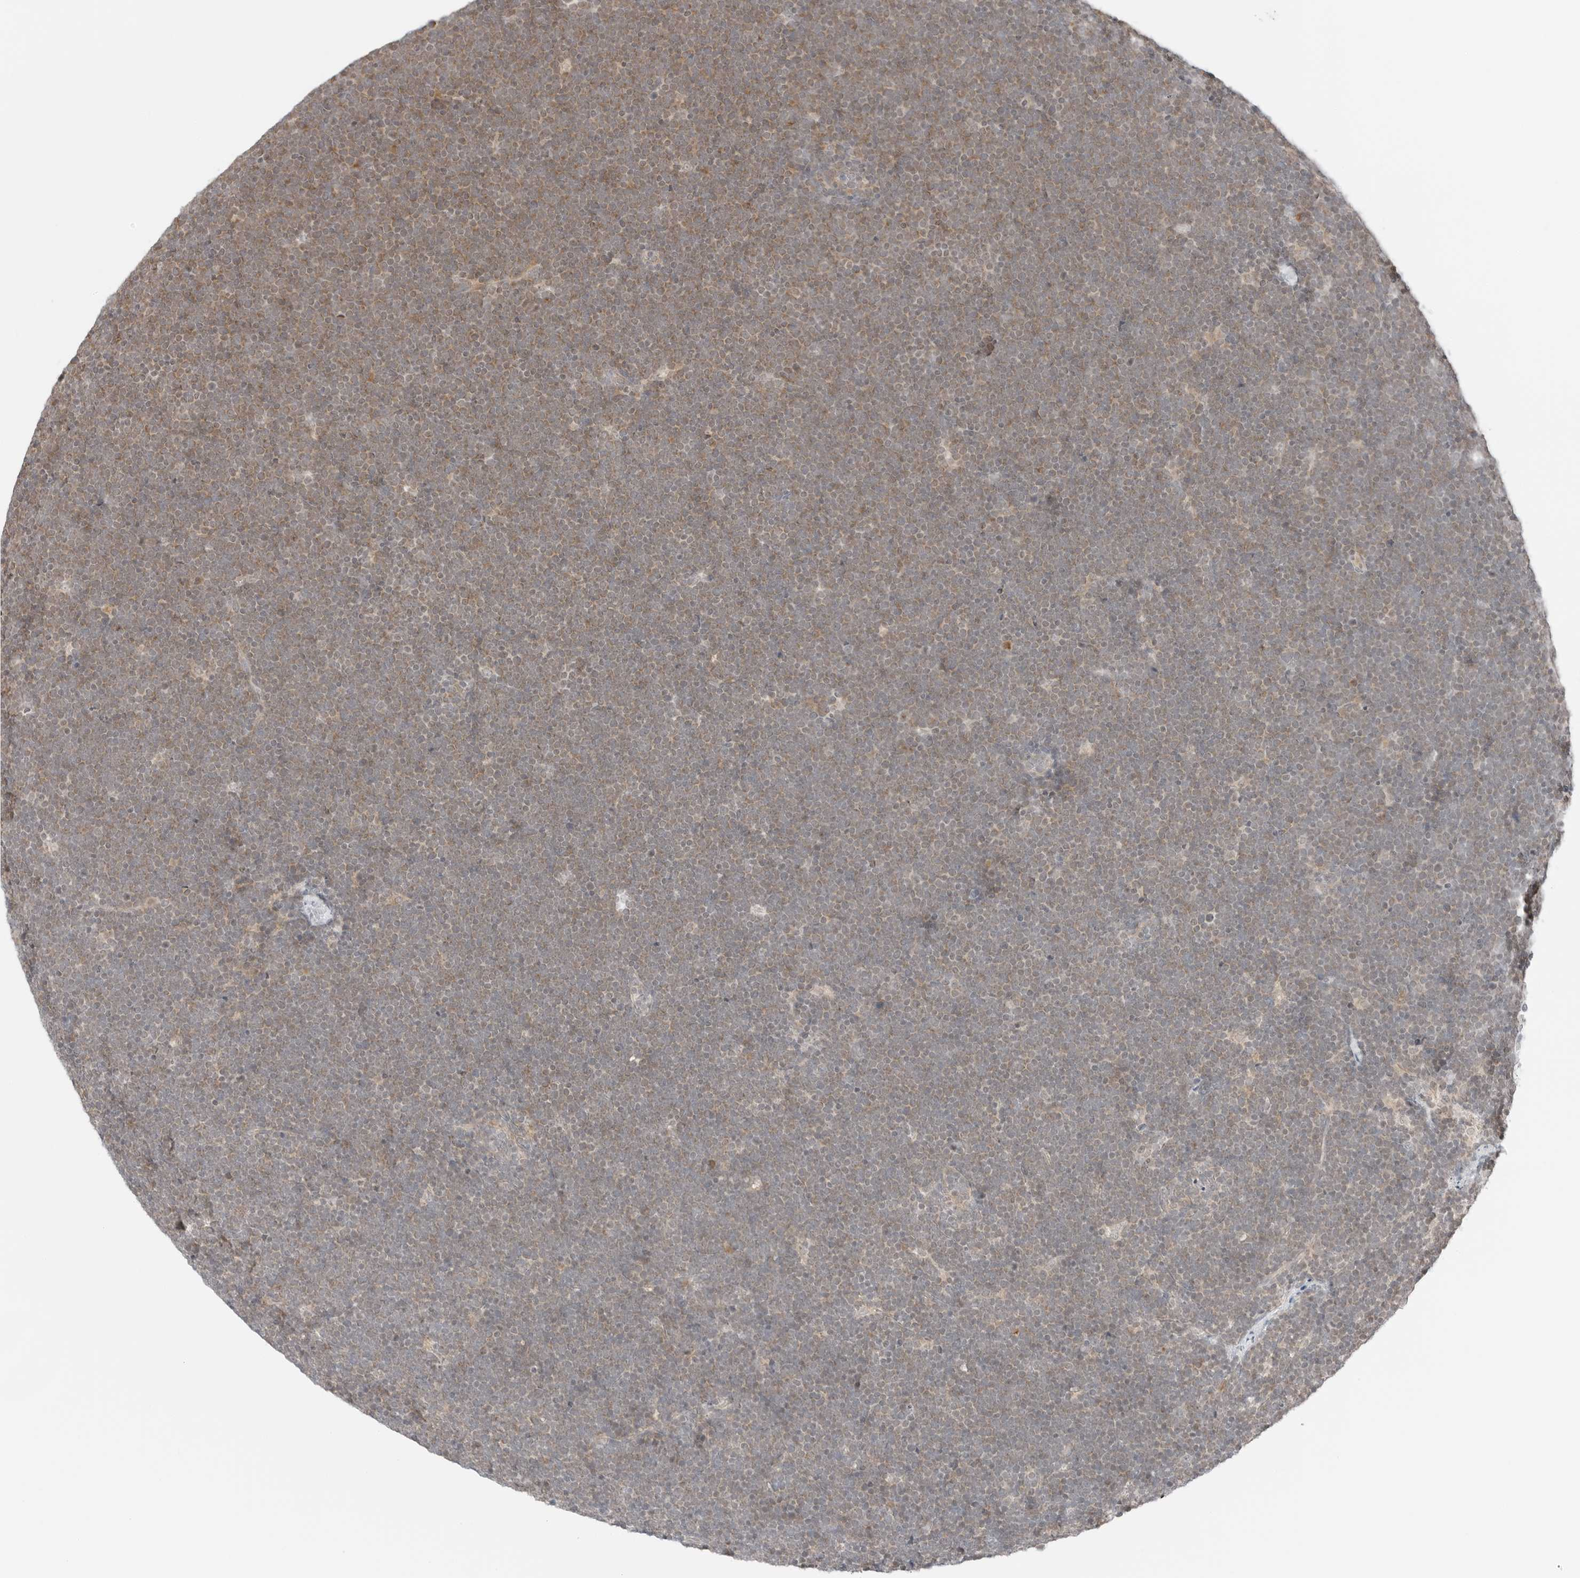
{"staining": {"intensity": "weak", "quantity": "<25%", "location": "cytoplasmic/membranous"}, "tissue": "lymphoma", "cell_type": "Tumor cells", "image_type": "cancer", "snomed": [{"axis": "morphology", "description": "Malignant lymphoma, non-Hodgkin's type, High grade"}, {"axis": "topography", "description": "Lymph node"}], "caption": "Lymphoma was stained to show a protein in brown. There is no significant staining in tumor cells. (Immunohistochemistry, brightfield microscopy, high magnification).", "gene": "IQCC", "patient": {"sex": "male", "age": 13}}